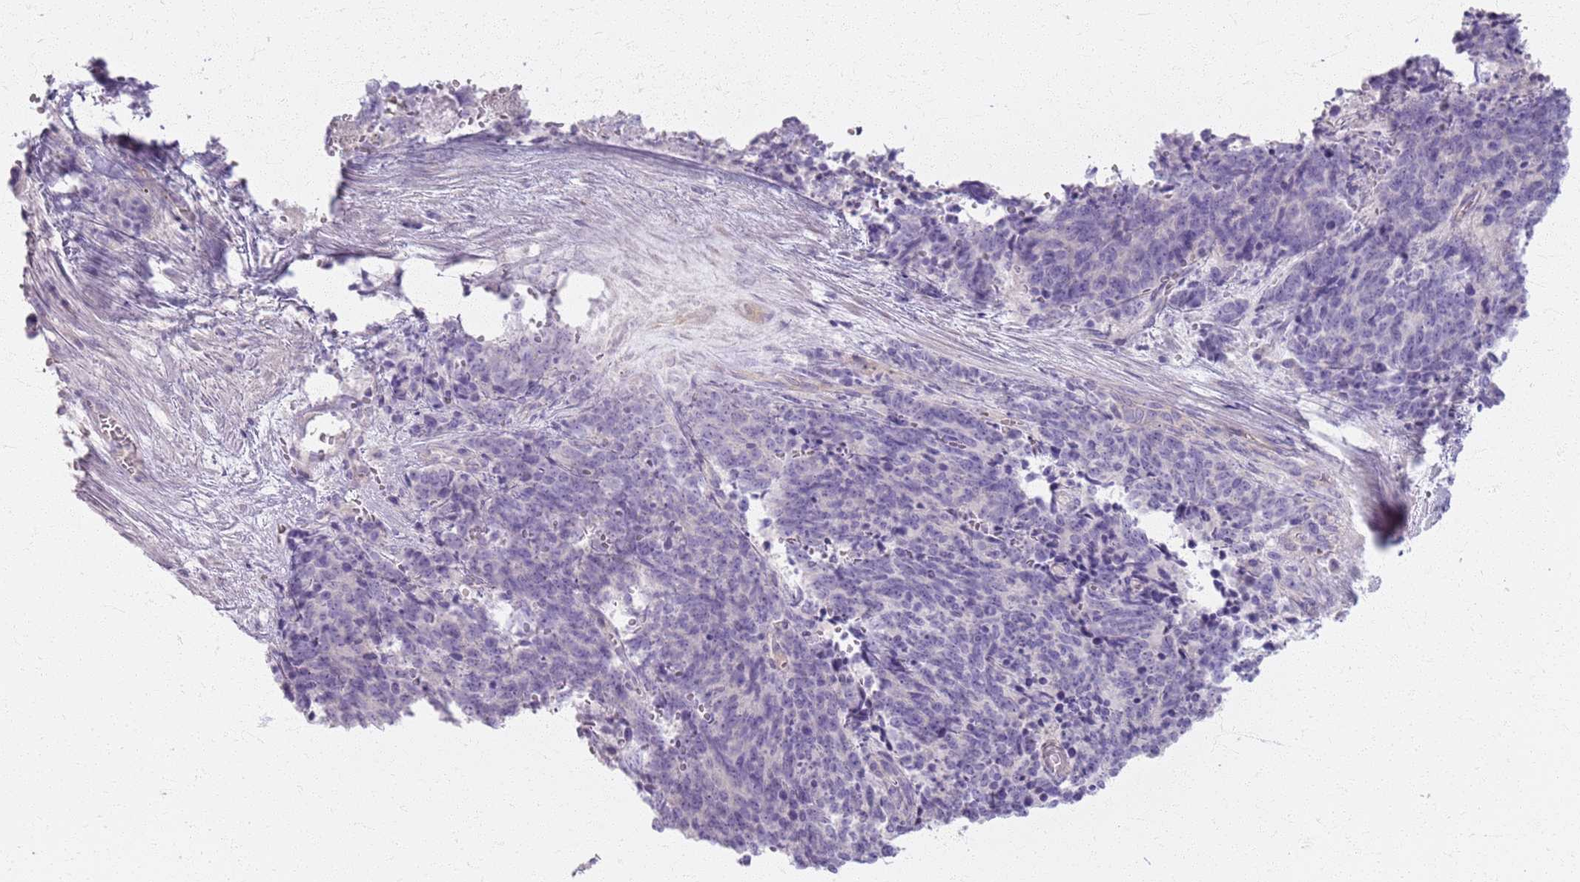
{"staining": {"intensity": "negative", "quantity": "none", "location": "none"}, "tissue": "cervical cancer", "cell_type": "Tumor cells", "image_type": "cancer", "snomed": [{"axis": "morphology", "description": "Squamous cell carcinoma, NOS"}, {"axis": "topography", "description": "Cervix"}], "caption": "High power microscopy image of an IHC image of cervical cancer (squamous cell carcinoma), revealing no significant staining in tumor cells.", "gene": "CSRP3", "patient": {"sex": "female", "age": 29}}